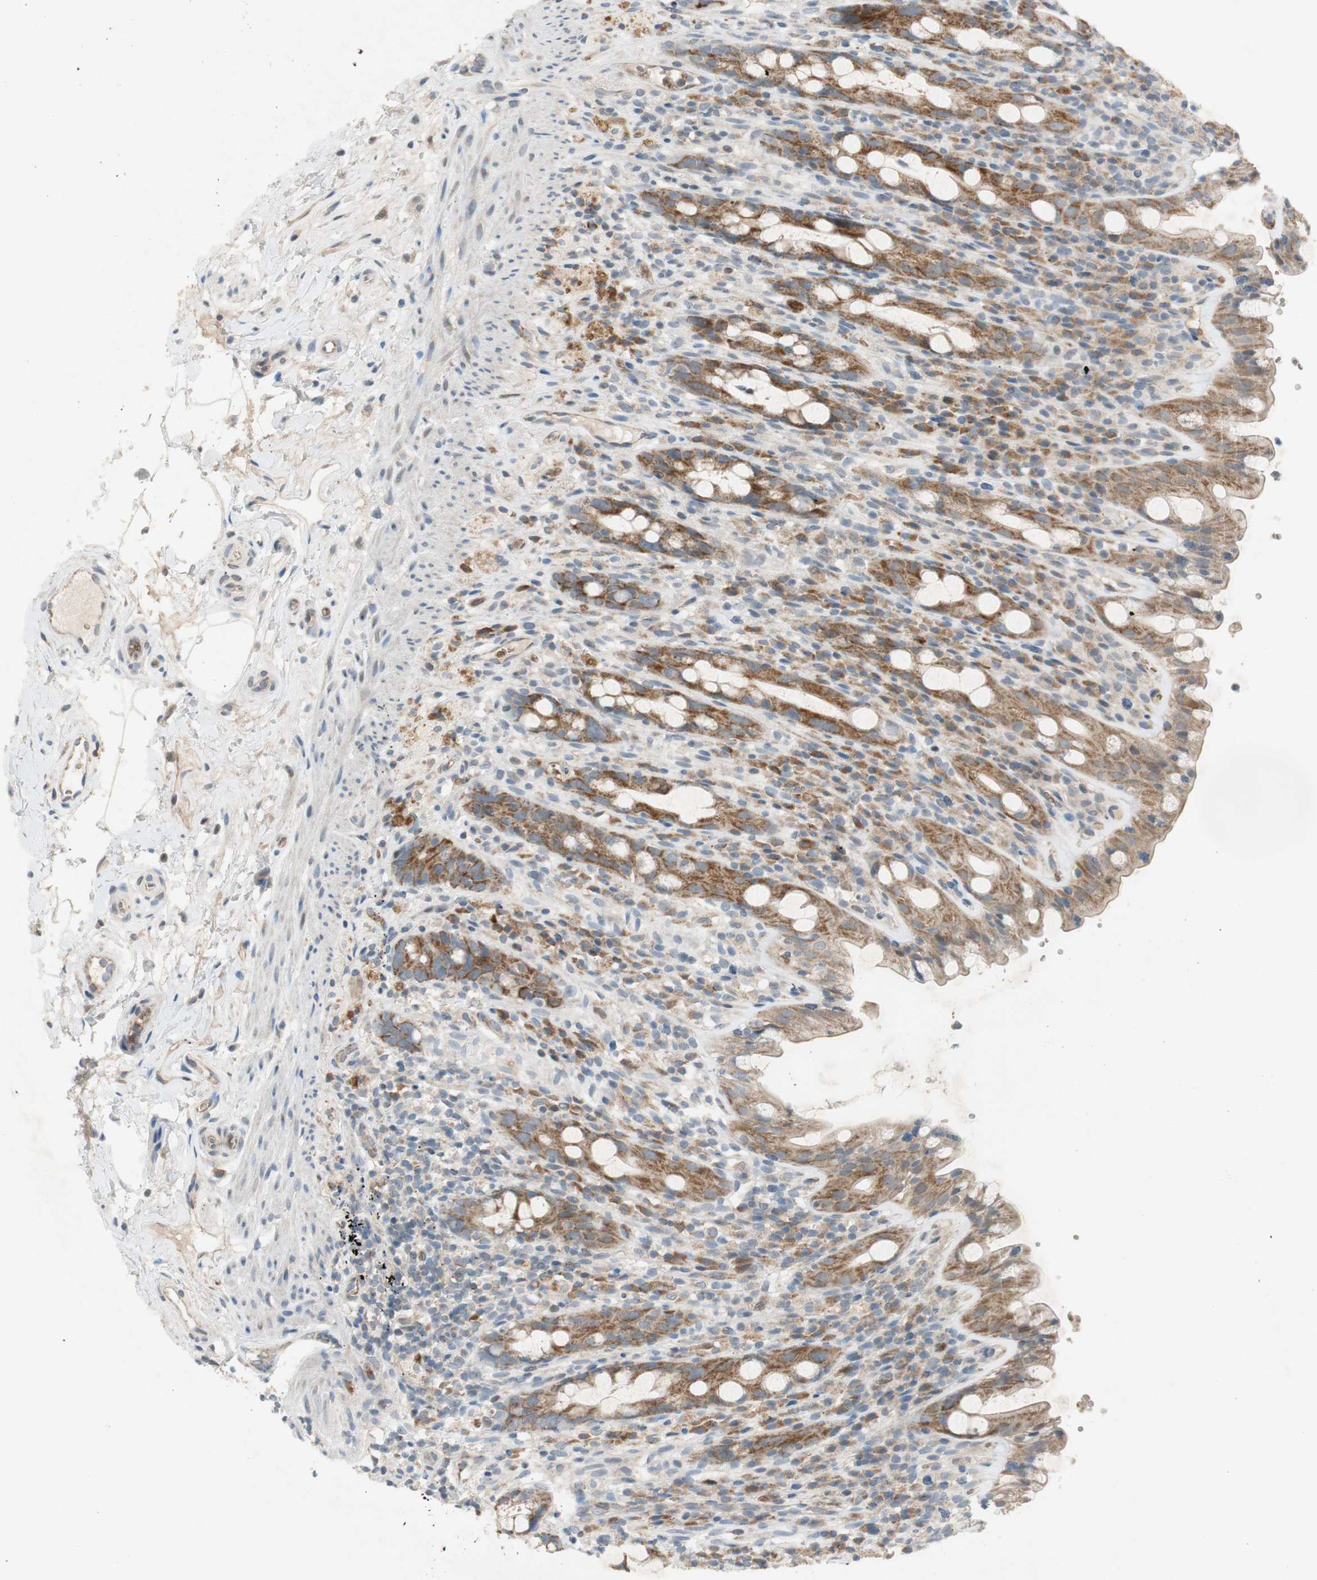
{"staining": {"intensity": "moderate", "quantity": ">75%", "location": "cytoplasmic/membranous"}, "tissue": "rectum", "cell_type": "Glandular cells", "image_type": "normal", "snomed": [{"axis": "morphology", "description": "Normal tissue, NOS"}, {"axis": "topography", "description": "Rectum"}], "caption": "This micrograph displays benign rectum stained with IHC to label a protein in brown. The cytoplasmic/membranous of glandular cells show moderate positivity for the protein. Nuclei are counter-stained blue.", "gene": "GYPC", "patient": {"sex": "male", "age": 44}}